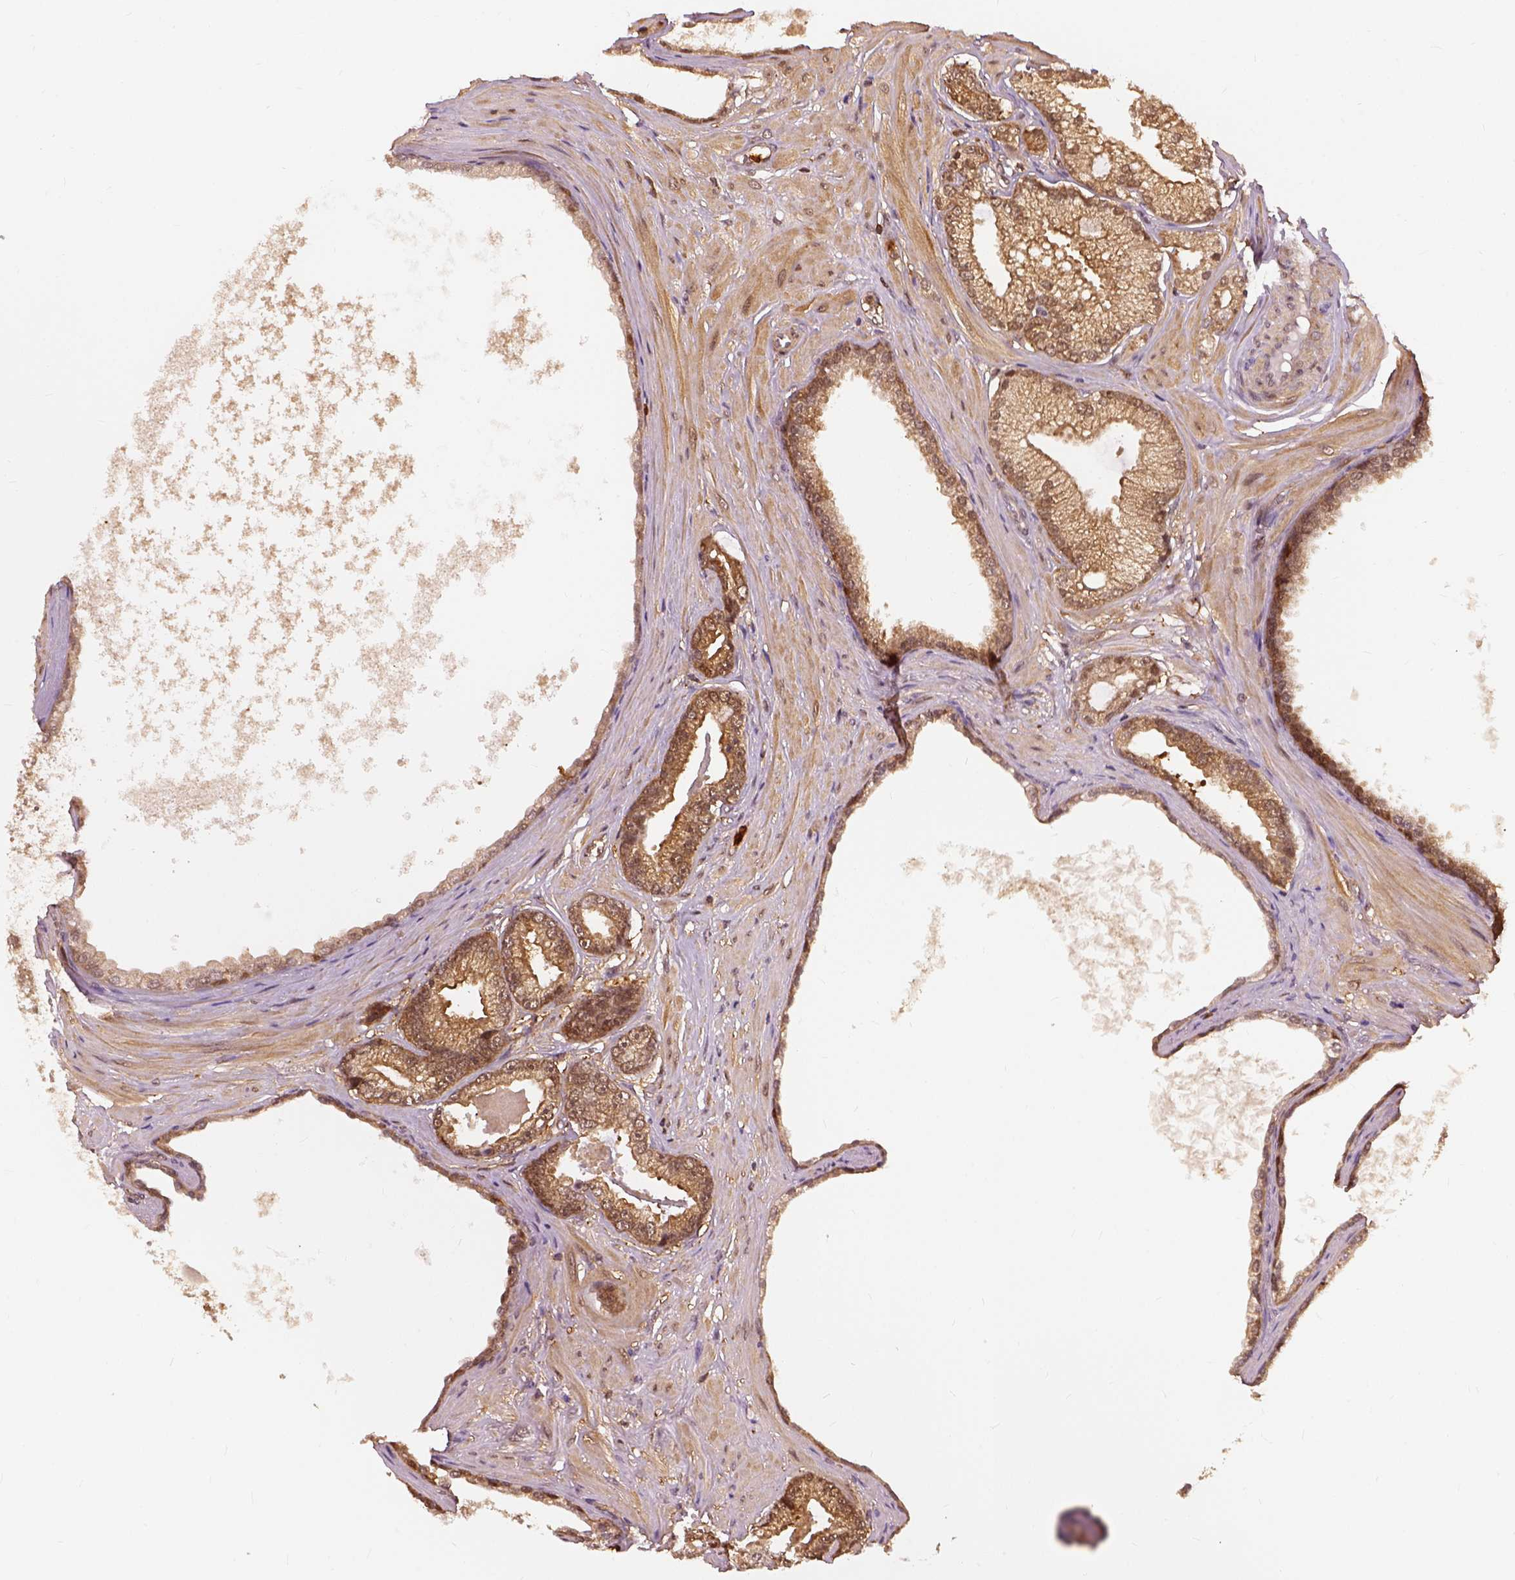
{"staining": {"intensity": "moderate", "quantity": ">75%", "location": "cytoplasmic/membranous"}, "tissue": "prostate cancer", "cell_type": "Tumor cells", "image_type": "cancer", "snomed": [{"axis": "morphology", "description": "Adenocarcinoma, Low grade"}, {"axis": "topography", "description": "Prostate"}], "caption": "Protein staining by IHC shows moderate cytoplasmic/membranous positivity in about >75% of tumor cells in prostate cancer. (IHC, brightfield microscopy, high magnification).", "gene": "GPI", "patient": {"sex": "male", "age": 64}}